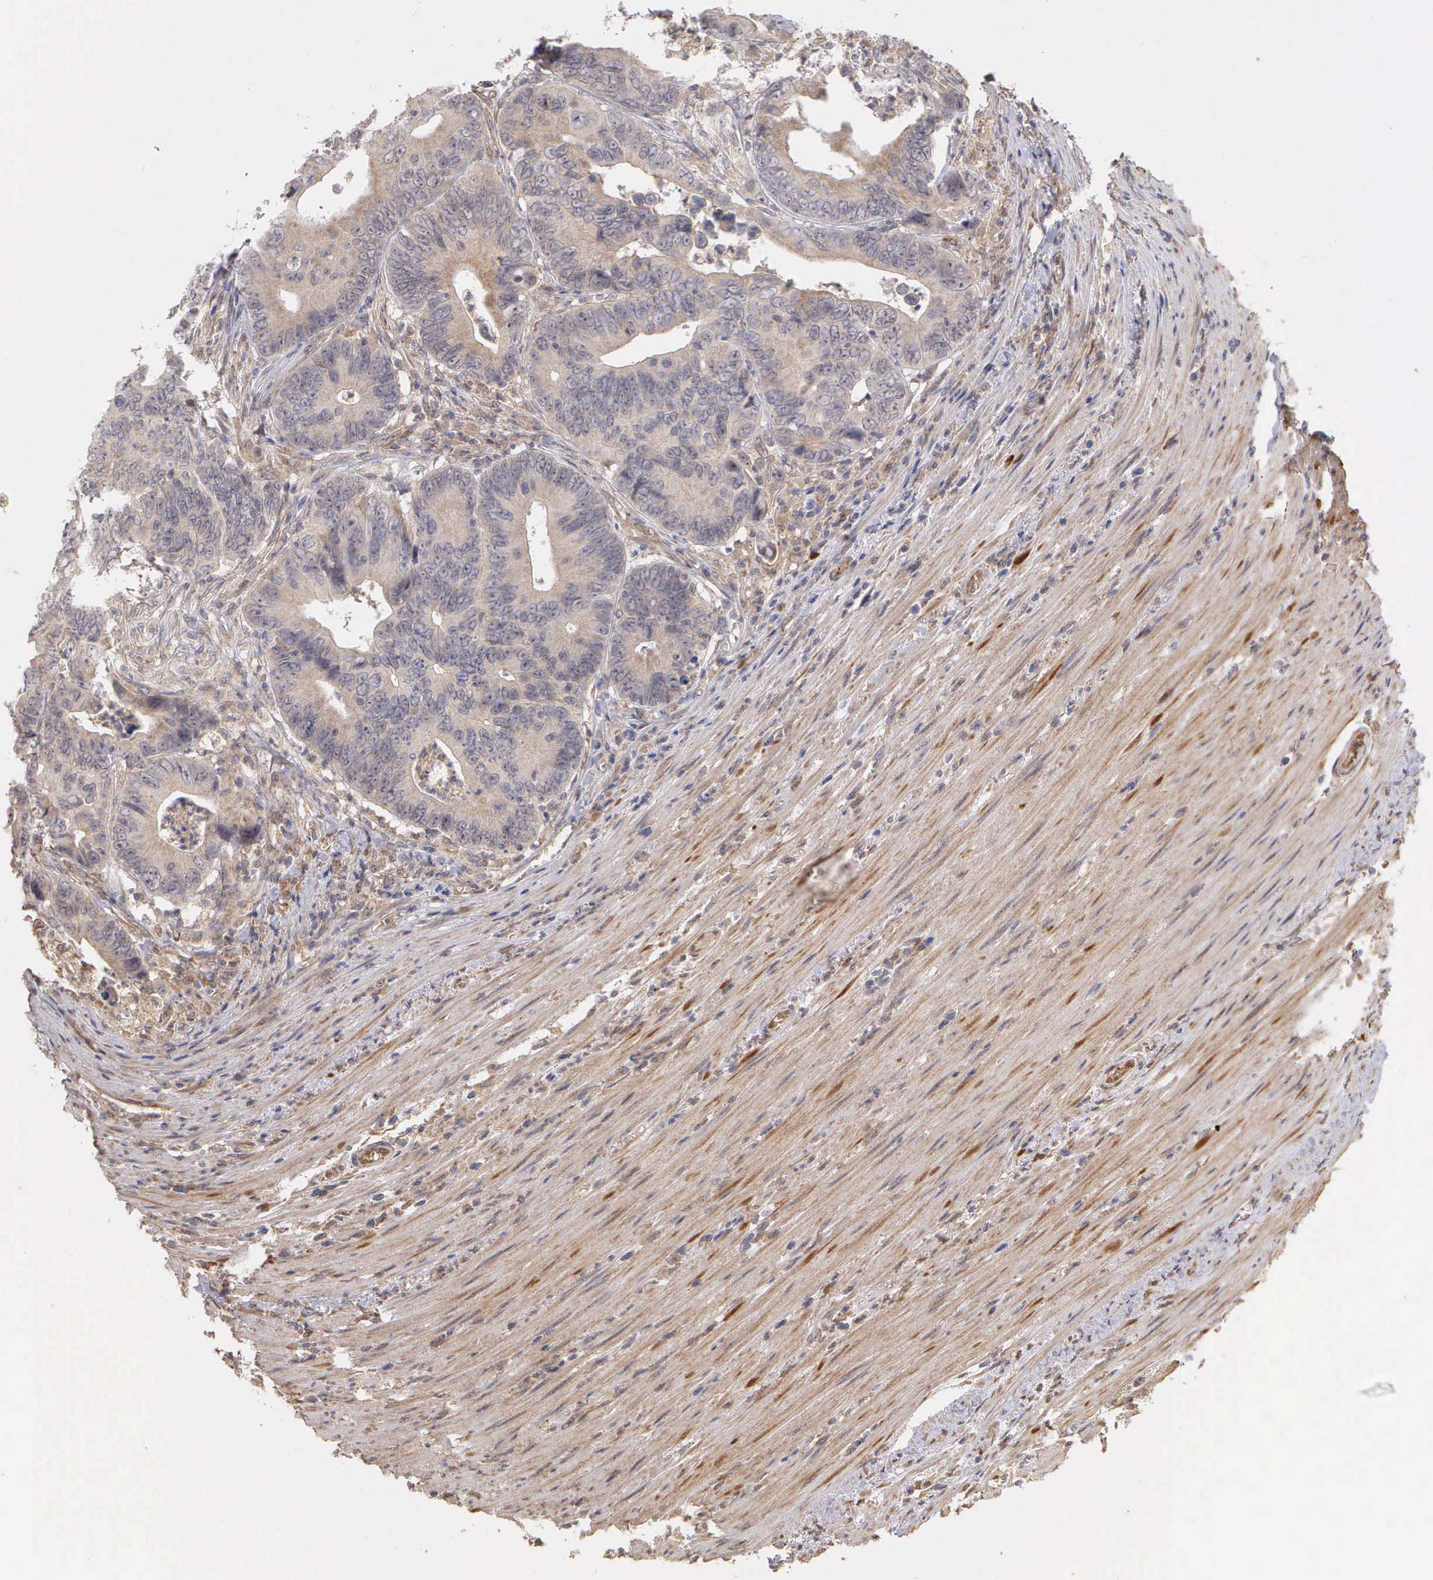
{"staining": {"intensity": "weak", "quantity": ">75%", "location": "cytoplasmic/membranous"}, "tissue": "colorectal cancer", "cell_type": "Tumor cells", "image_type": "cancer", "snomed": [{"axis": "morphology", "description": "Adenocarcinoma, NOS"}, {"axis": "topography", "description": "Colon"}], "caption": "Weak cytoplasmic/membranous positivity is identified in about >75% of tumor cells in colorectal adenocarcinoma. (Brightfield microscopy of DAB IHC at high magnification).", "gene": "DNAJB7", "patient": {"sex": "female", "age": 78}}